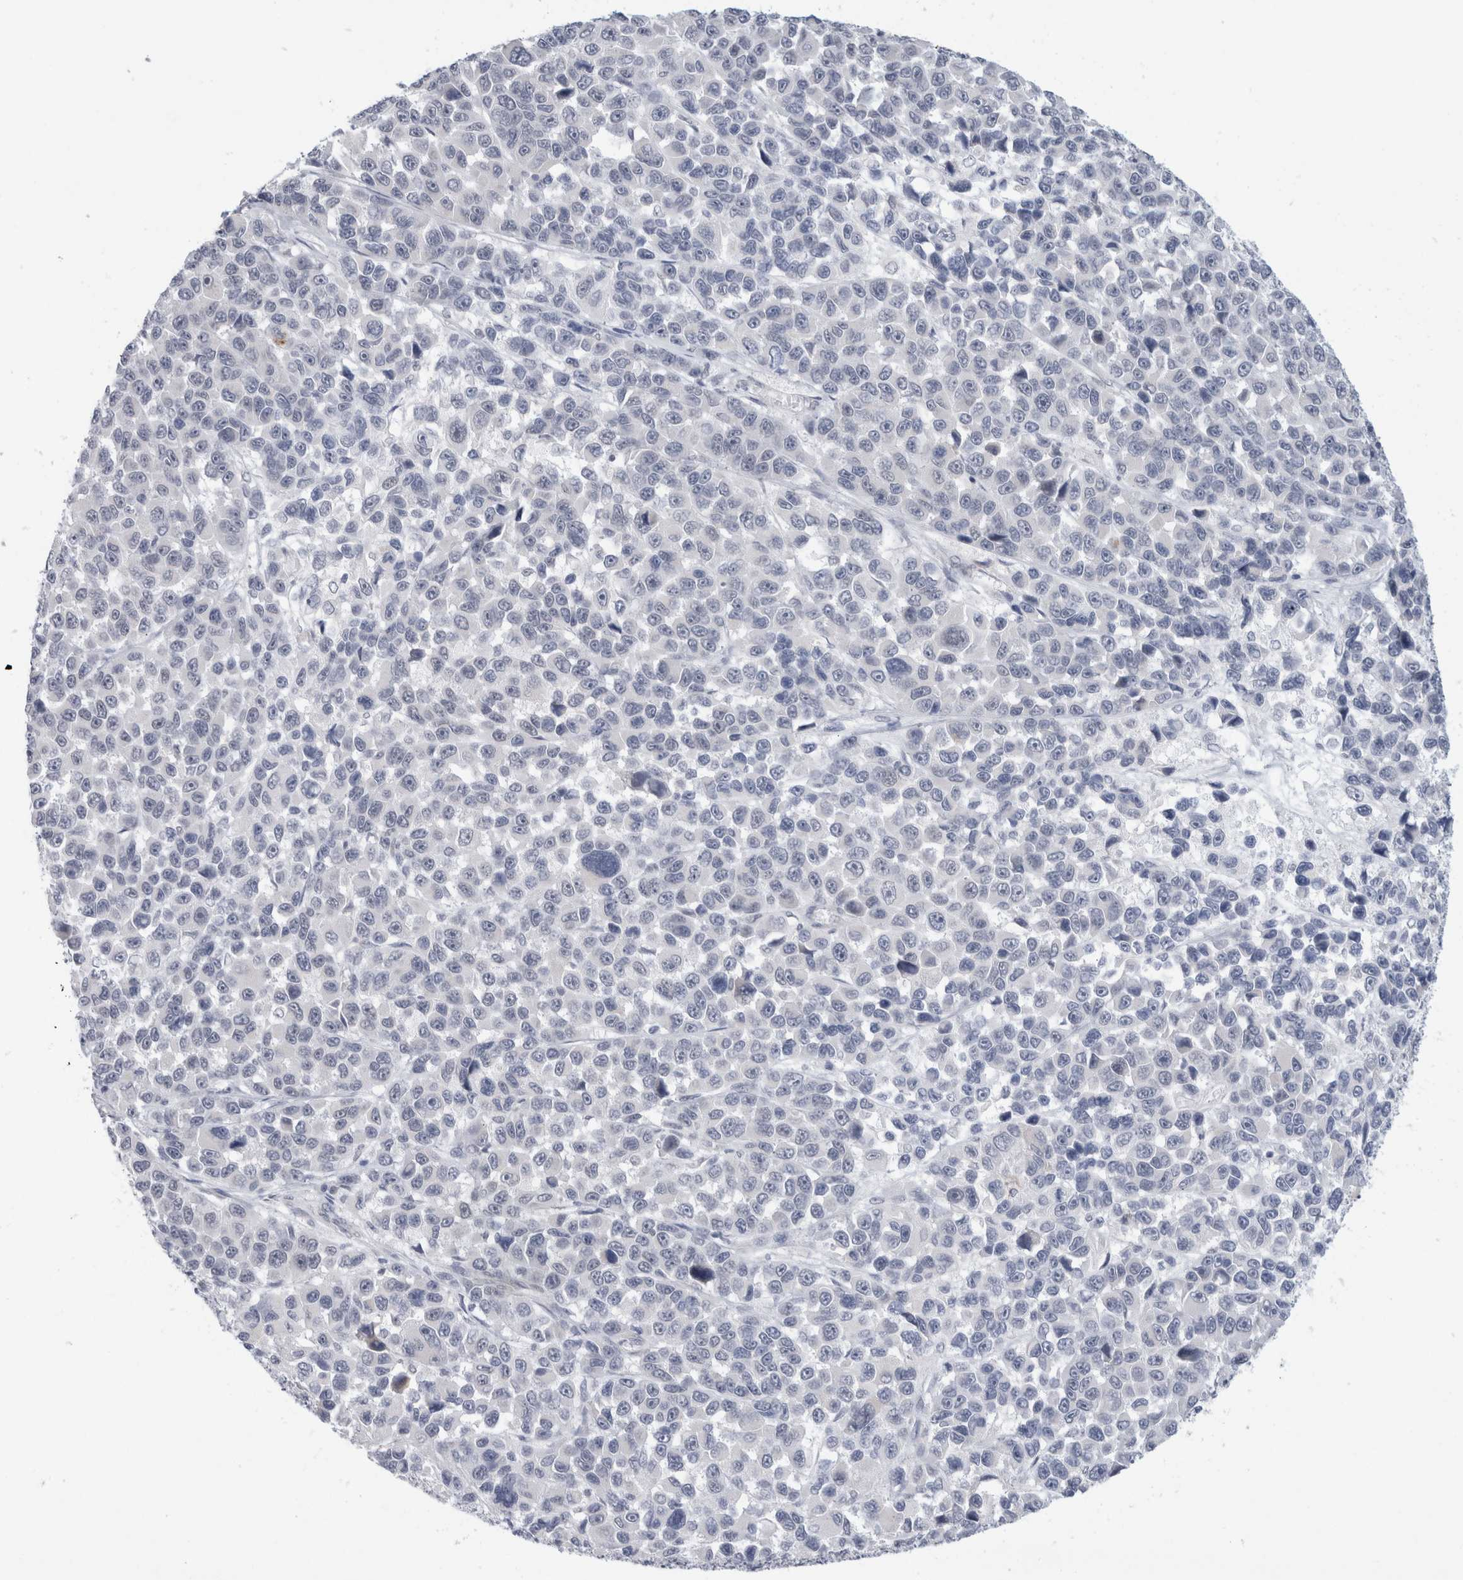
{"staining": {"intensity": "negative", "quantity": "none", "location": "none"}, "tissue": "melanoma", "cell_type": "Tumor cells", "image_type": "cancer", "snomed": [{"axis": "morphology", "description": "Malignant melanoma, NOS"}, {"axis": "topography", "description": "Skin"}], "caption": "The IHC histopathology image has no significant expression in tumor cells of melanoma tissue.", "gene": "NIPA1", "patient": {"sex": "male", "age": 53}}